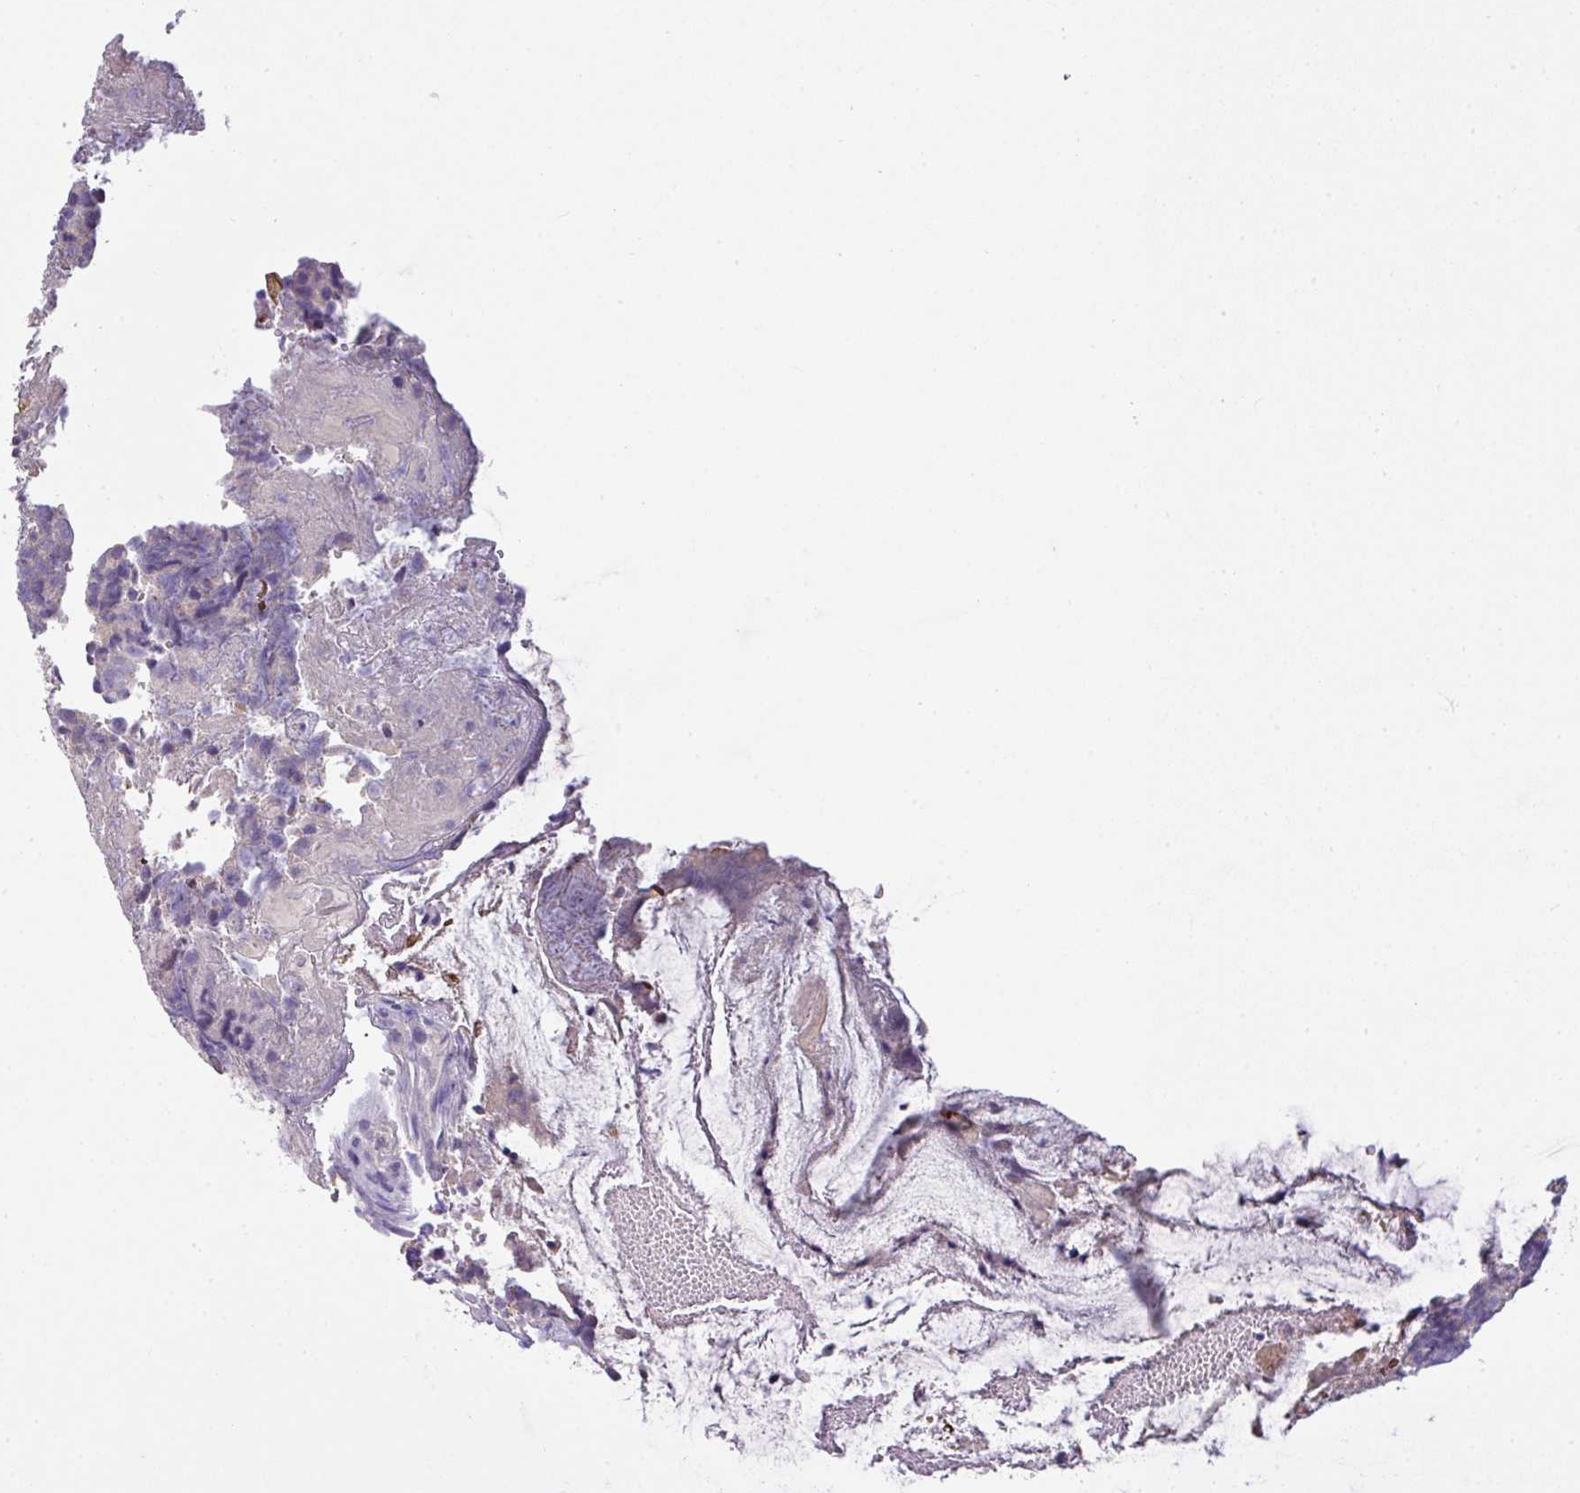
{"staining": {"intensity": "strong", "quantity": "<25%", "location": "cytoplasmic/membranous"}, "tissue": "colorectal cancer", "cell_type": "Tumor cells", "image_type": "cancer", "snomed": [{"axis": "morphology", "description": "Adenocarcinoma, NOS"}, {"axis": "topography", "description": "Colon"}], "caption": "About <25% of tumor cells in human adenocarcinoma (colorectal) show strong cytoplasmic/membranous protein expression as visualized by brown immunohistochemical staining.", "gene": "OR6C6", "patient": {"sex": "female", "age": 67}}